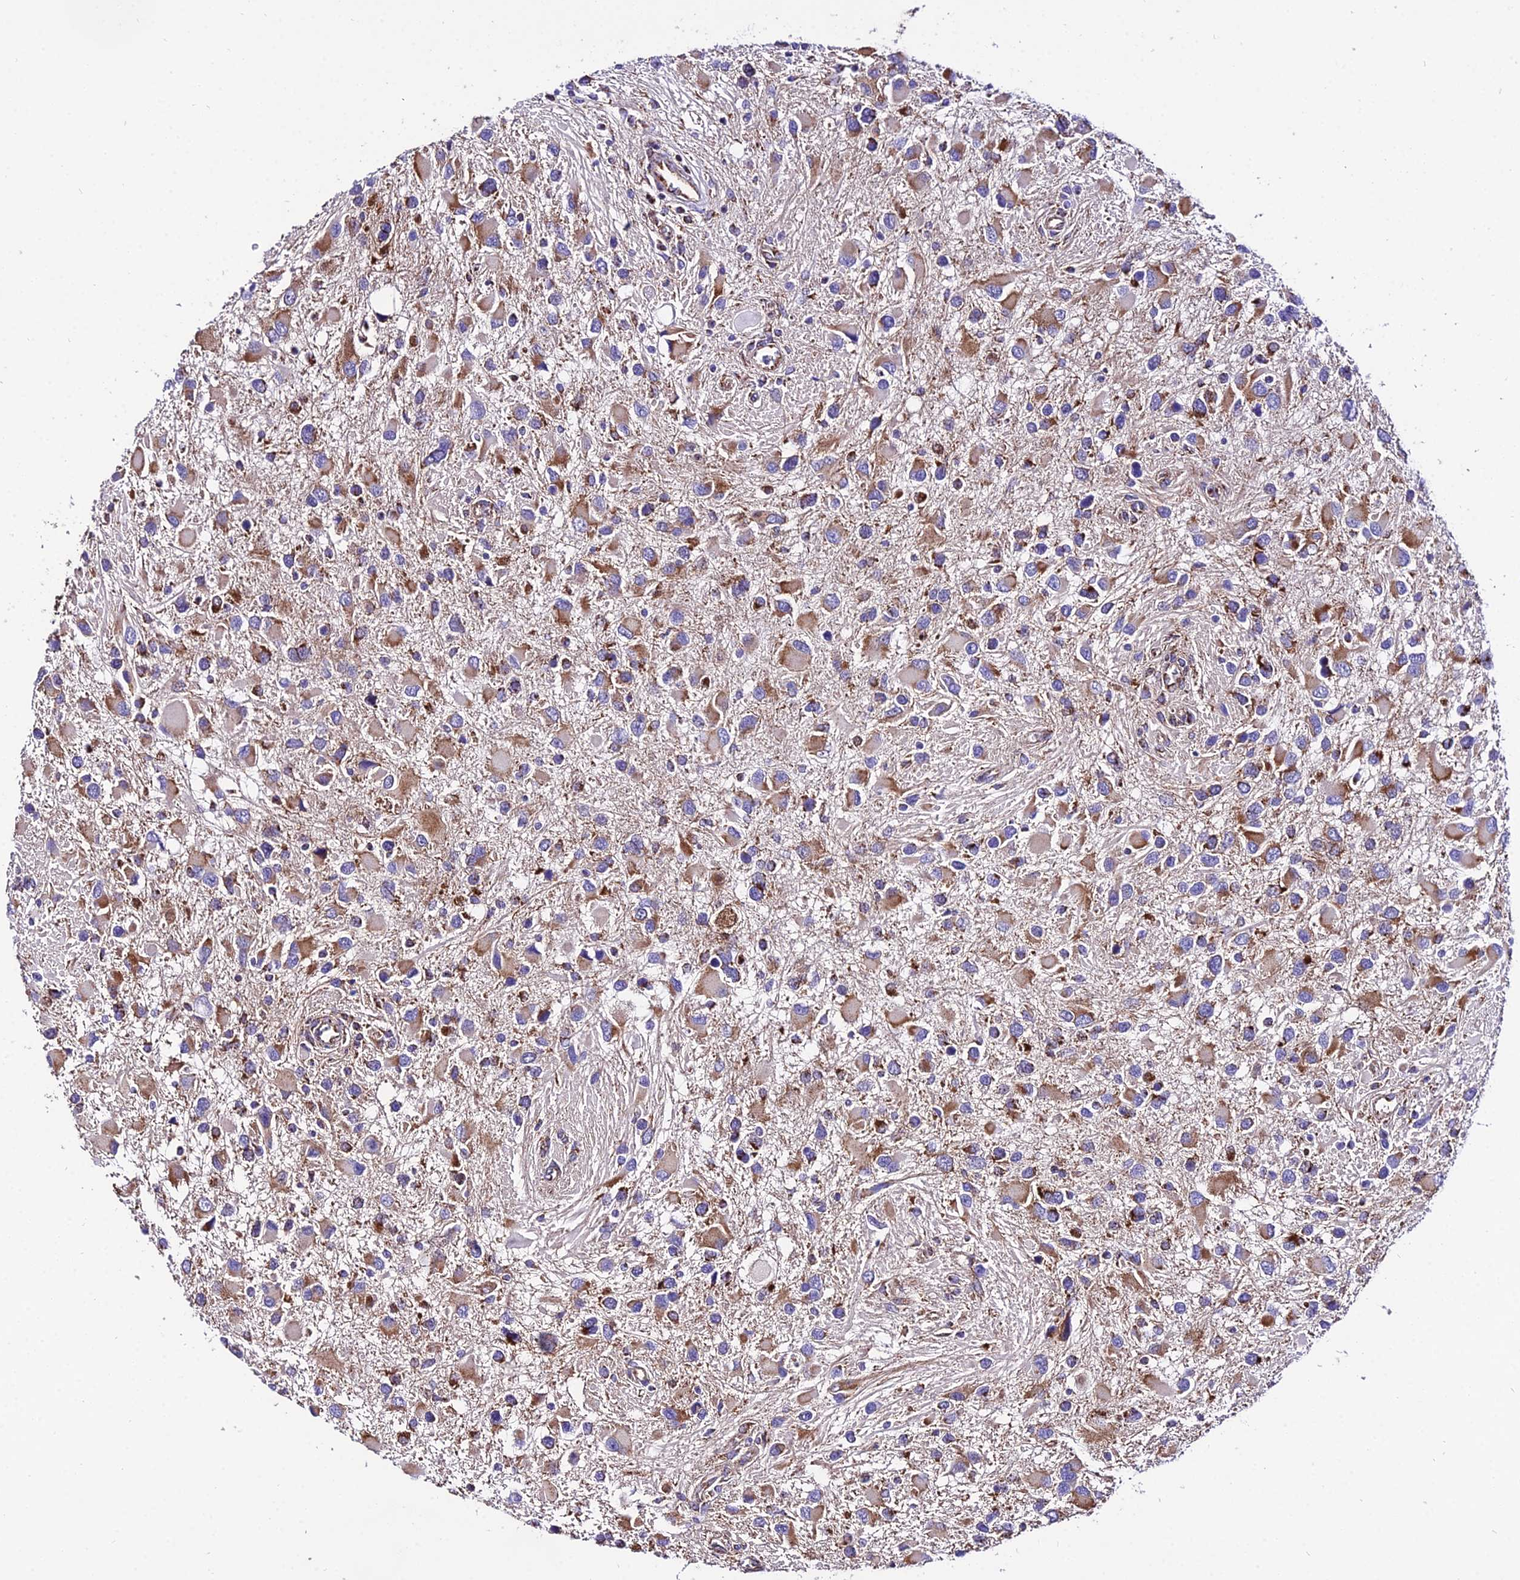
{"staining": {"intensity": "moderate", "quantity": "25%-75%", "location": "cytoplasmic/membranous"}, "tissue": "glioma", "cell_type": "Tumor cells", "image_type": "cancer", "snomed": [{"axis": "morphology", "description": "Glioma, malignant, High grade"}, {"axis": "topography", "description": "Brain"}], "caption": "Immunohistochemistry staining of glioma, which shows medium levels of moderate cytoplasmic/membranous positivity in about 25%-75% of tumor cells indicating moderate cytoplasmic/membranous protein positivity. The staining was performed using DAB (3,3'-diaminobenzidine) (brown) for protein detection and nuclei were counterstained in hematoxylin (blue).", "gene": "OCIAD1", "patient": {"sex": "male", "age": 53}}